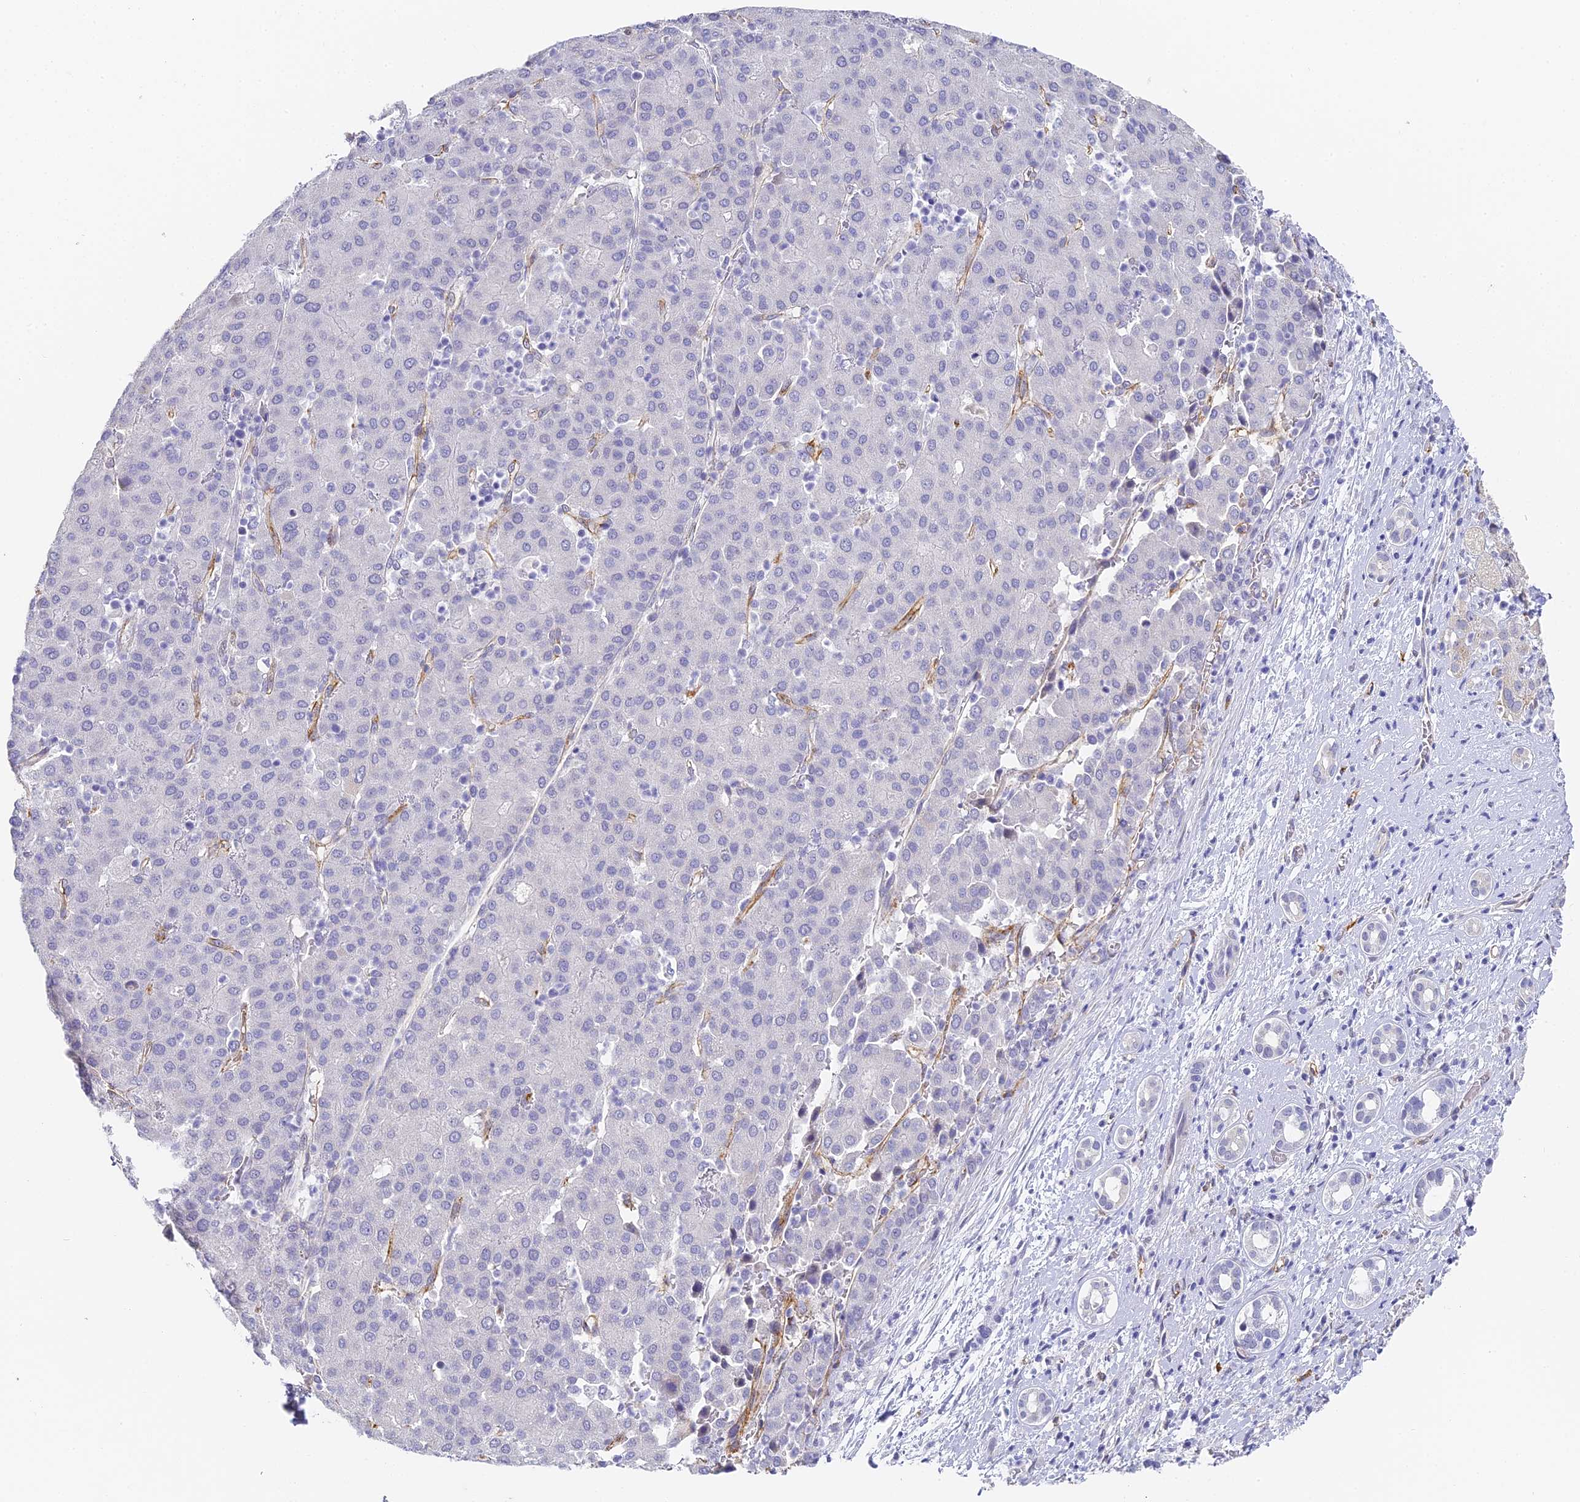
{"staining": {"intensity": "negative", "quantity": "none", "location": "none"}, "tissue": "liver cancer", "cell_type": "Tumor cells", "image_type": "cancer", "snomed": [{"axis": "morphology", "description": "Carcinoma, Hepatocellular, NOS"}, {"axis": "topography", "description": "Liver"}], "caption": "A photomicrograph of human hepatocellular carcinoma (liver) is negative for staining in tumor cells.", "gene": "GJA1", "patient": {"sex": "male", "age": 65}}